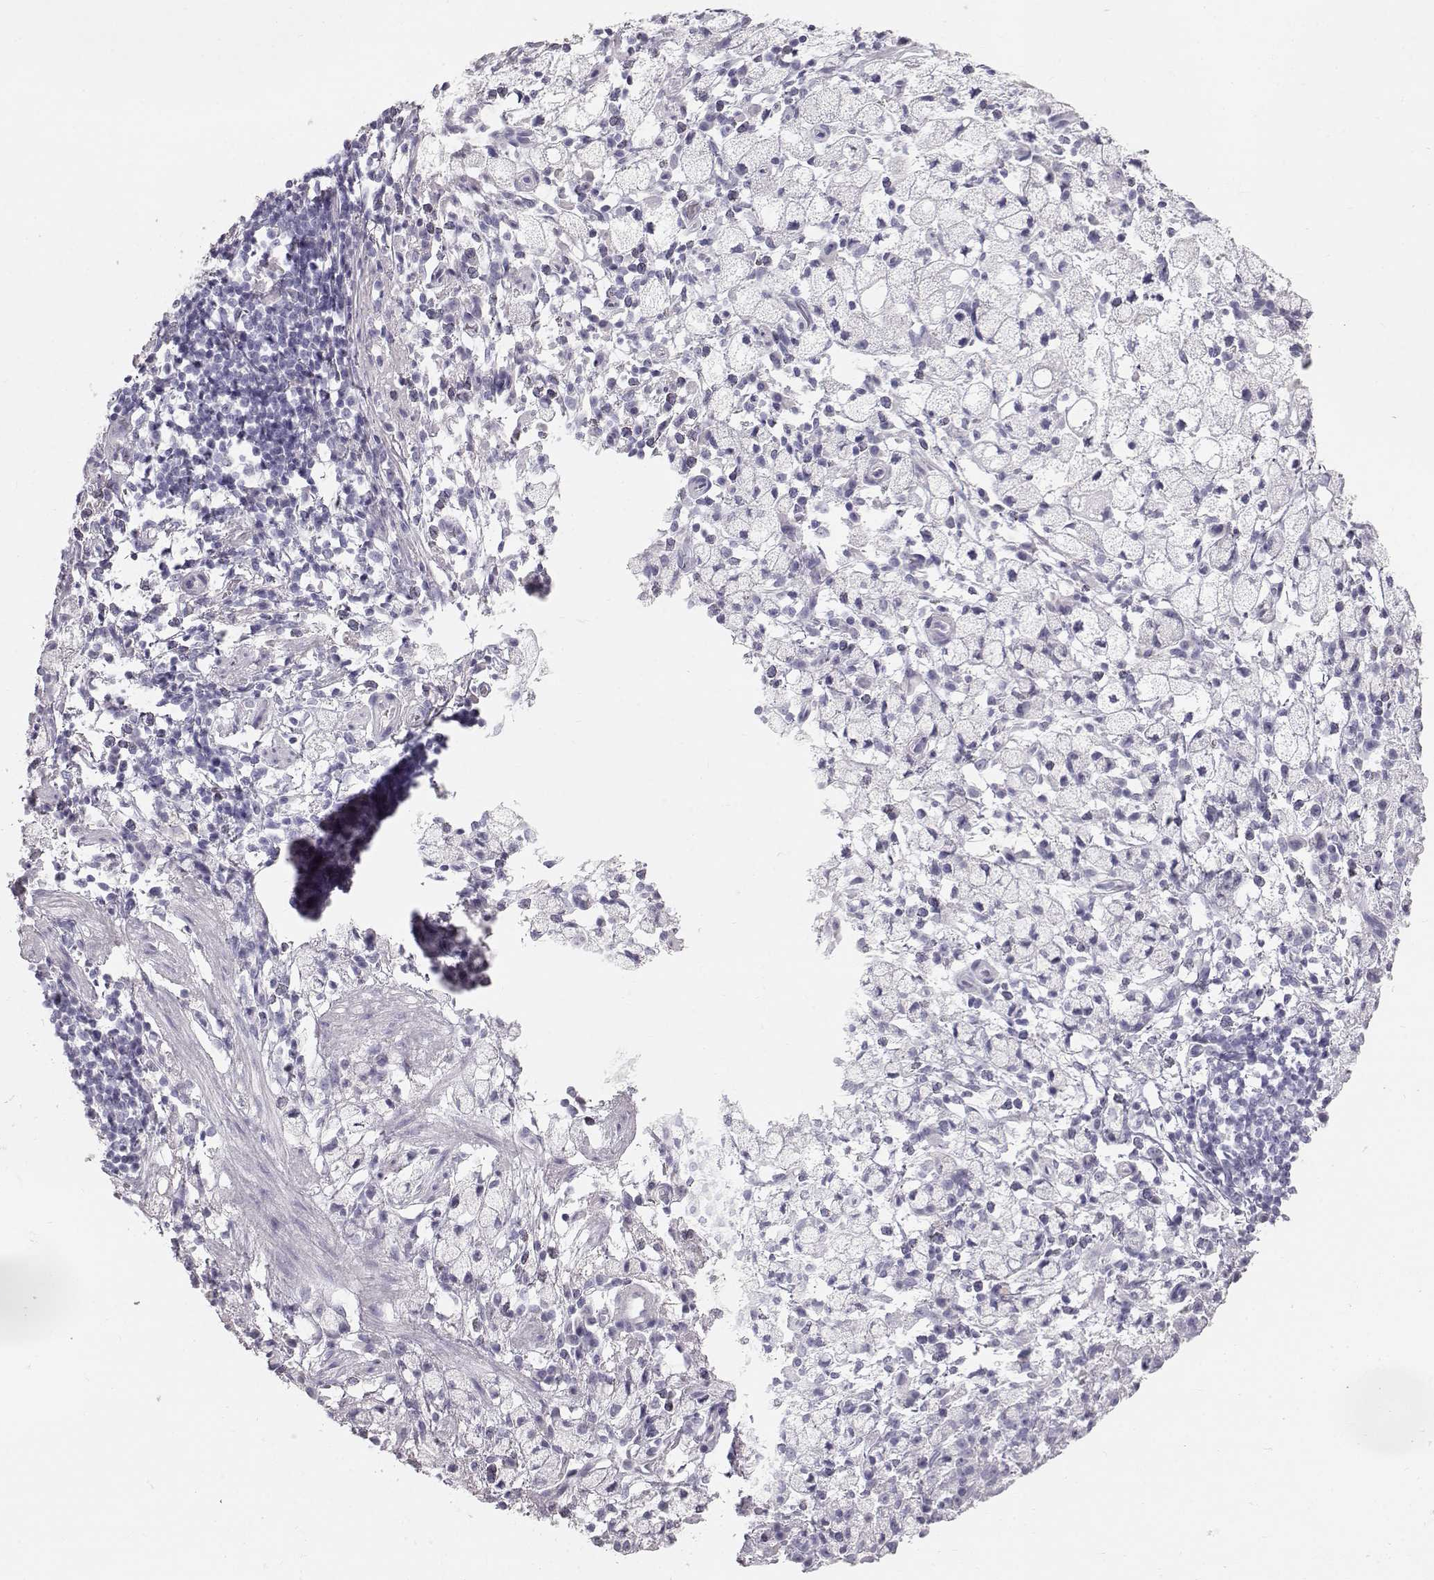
{"staining": {"intensity": "negative", "quantity": "none", "location": "none"}, "tissue": "stomach cancer", "cell_type": "Tumor cells", "image_type": "cancer", "snomed": [{"axis": "morphology", "description": "Adenocarcinoma, NOS"}, {"axis": "topography", "description": "Stomach"}], "caption": "This is an immunohistochemistry (IHC) image of human adenocarcinoma (stomach). There is no staining in tumor cells.", "gene": "KRT33A", "patient": {"sex": "male", "age": 58}}